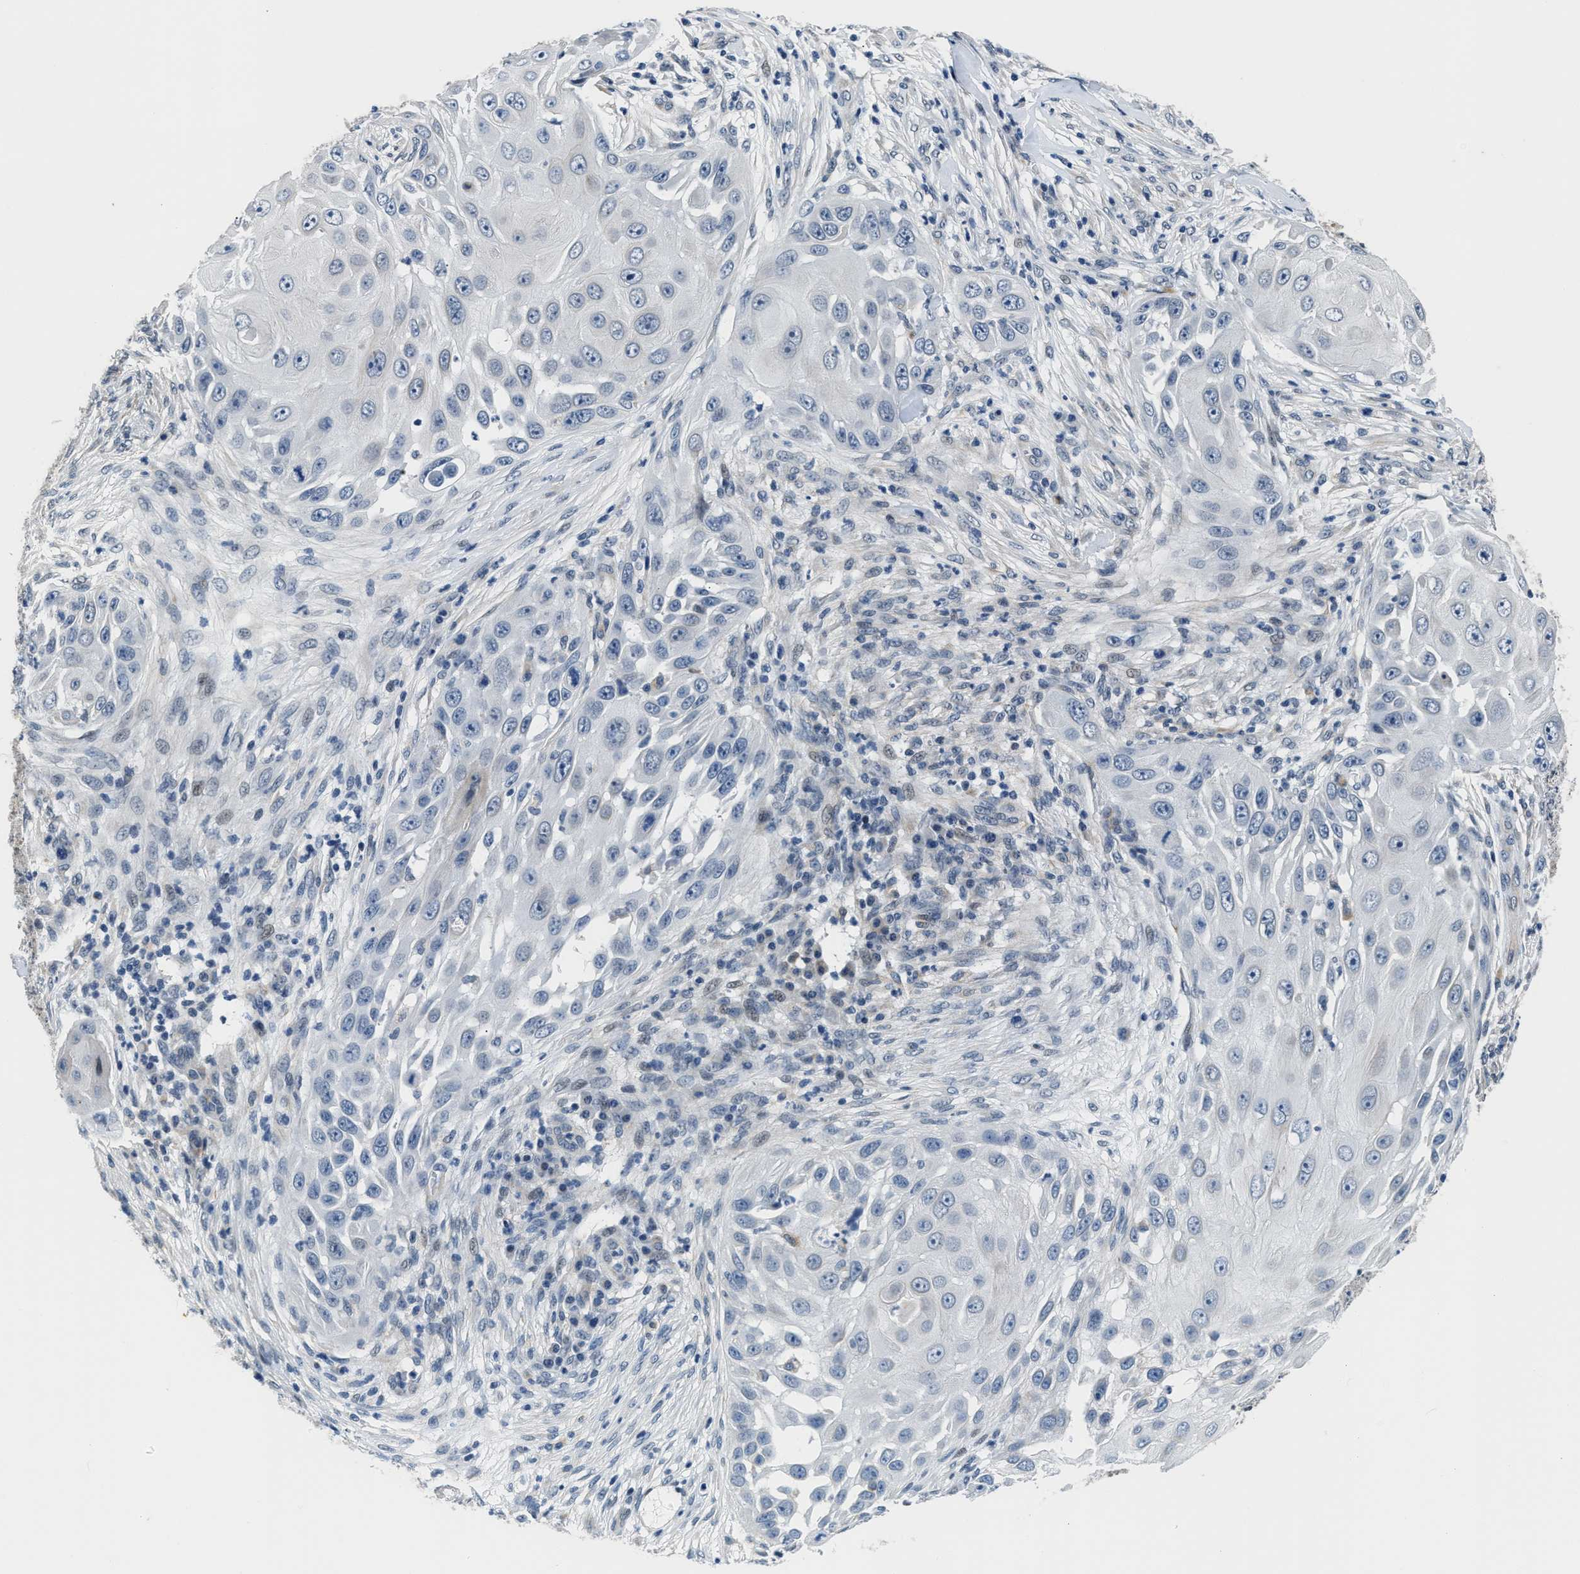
{"staining": {"intensity": "negative", "quantity": "none", "location": "none"}, "tissue": "skin cancer", "cell_type": "Tumor cells", "image_type": "cancer", "snomed": [{"axis": "morphology", "description": "Squamous cell carcinoma, NOS"}, {"axis": "topography", "description": "Skin"}], "caption": "The immunohistochemistry histopathology image has no significant expression in tumor cells of skin squamous cell carcinoma tissue.", "gene": "PPM1H", "patient": {"sex": "female", "age": 44}}